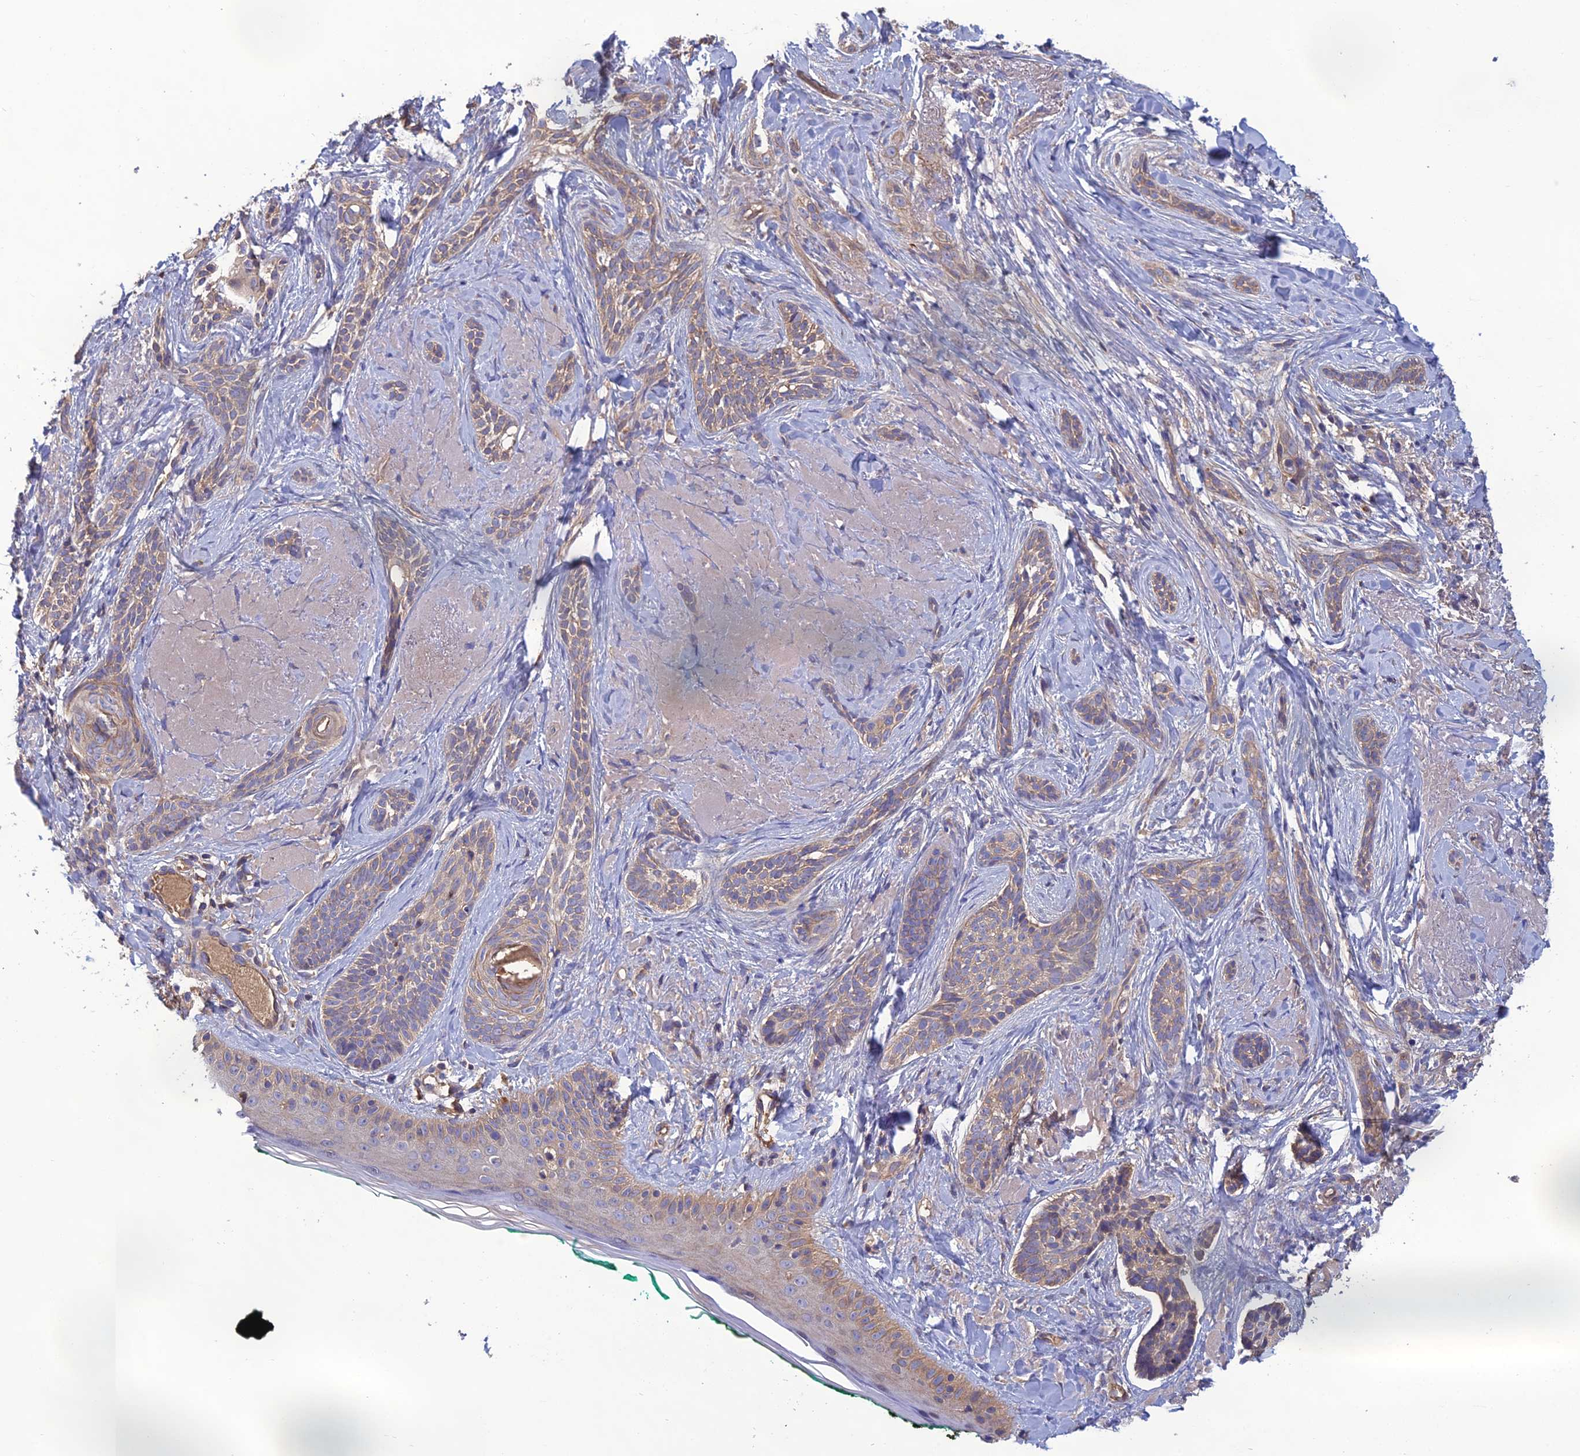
{"staining": {"intensity": "weak", "quantity": "<25%", "location": "cytoplasmic/membranous"}, "tissue": "skin cancer", "cell_type": "Tumor cells", "image_type": "cancer", "snomed": [{"axis": "morphology", "description": "Basal cell carcinoma"}, {"axis": "topography", "description": "Skin"}], "caption": "Histopathology image shows no significant protein staining in tumor cells of skin cancer. The staining was performed using DAB (3,3'-diaminobenzidine) to visualize the protein expression in brown, while the nuclei were stained in blue with hematoxylin (Magnification: 20x).", "gene": "GALR2", "patient": {"sex": "male", "age": 71}}